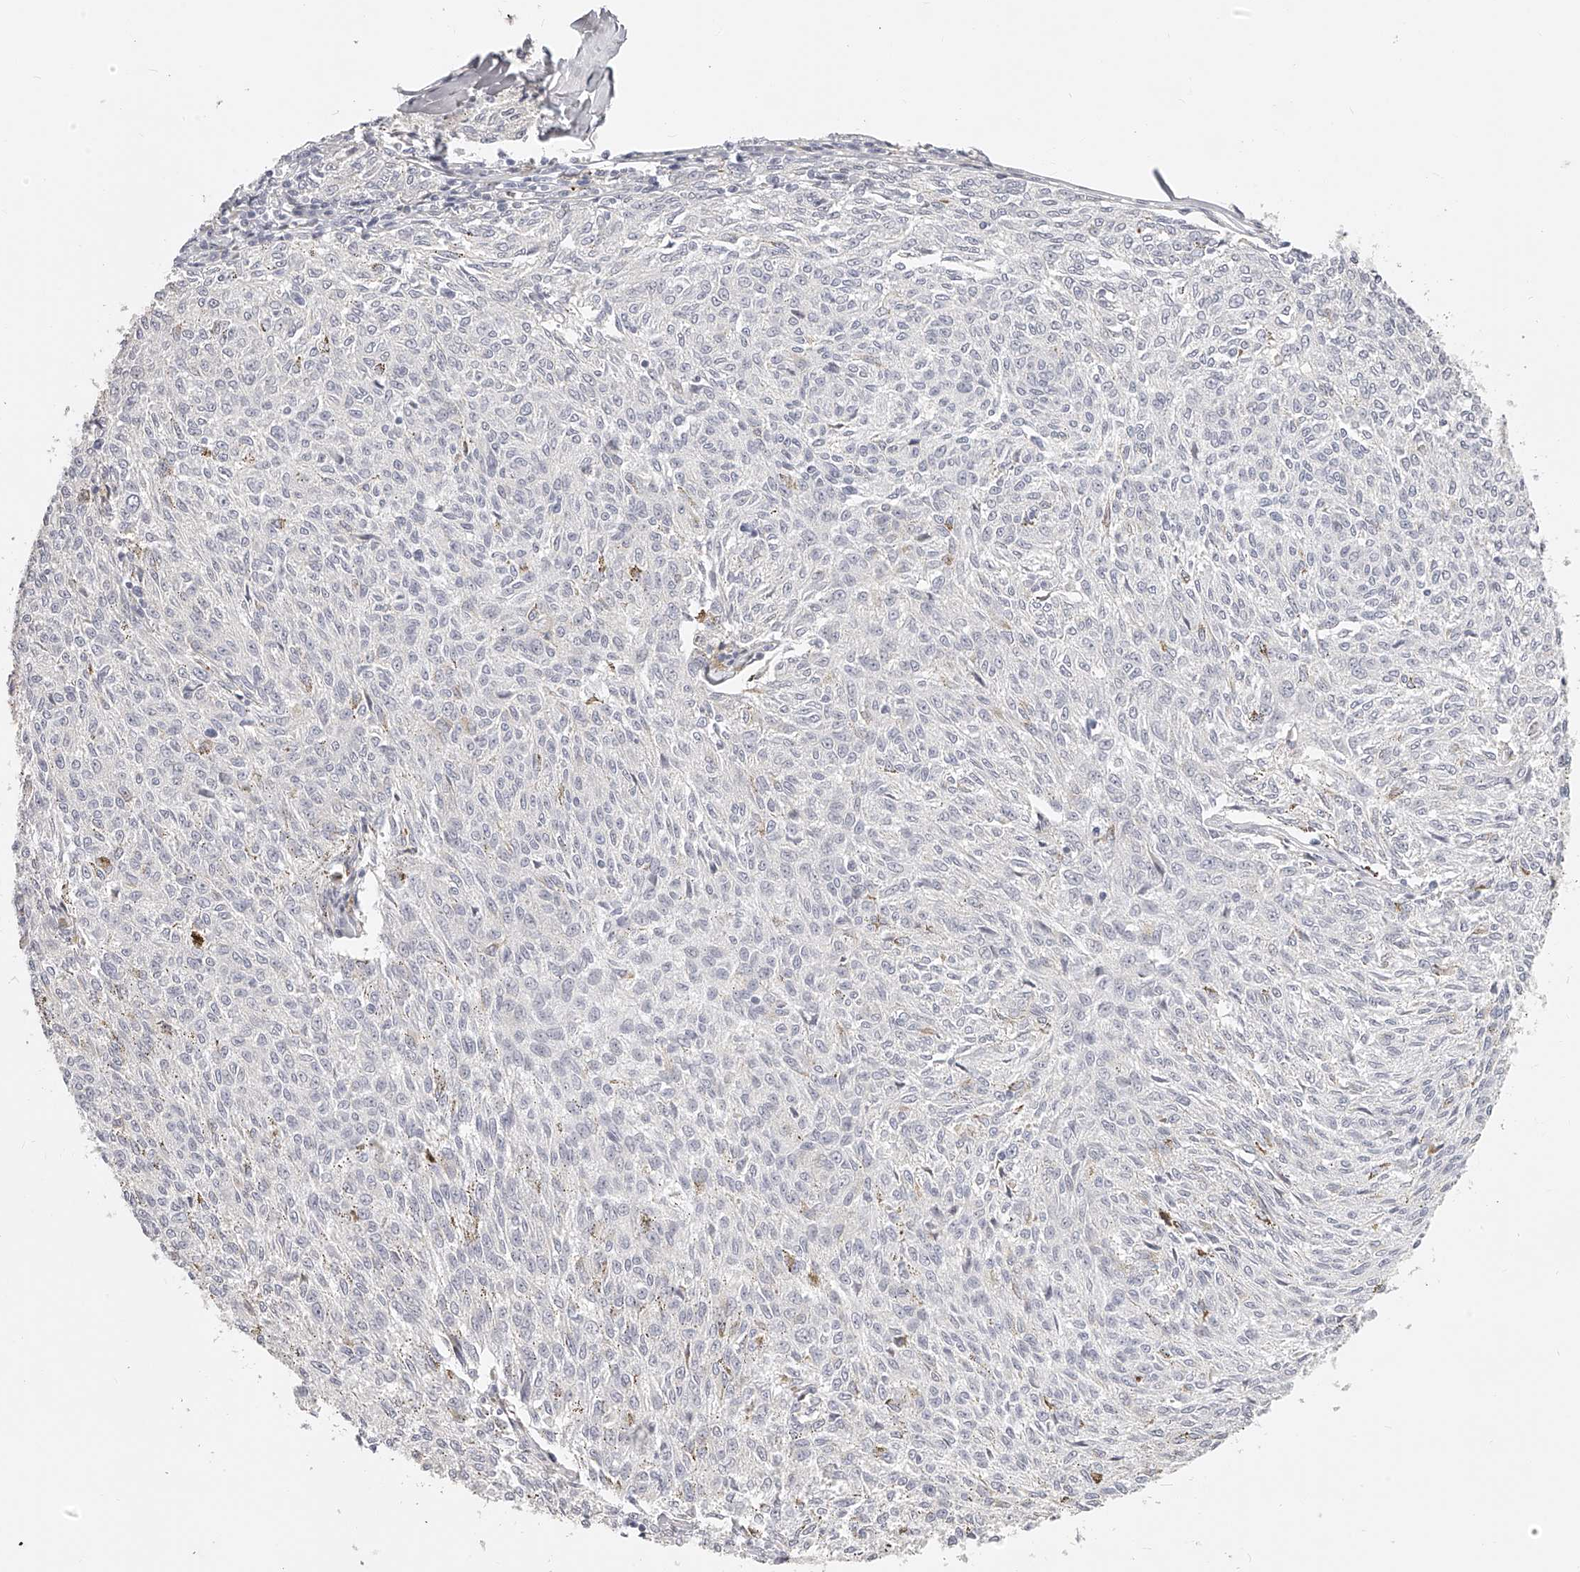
{"staining": {"intensity": "negative", "quantity": "none", "location": "none"}, "tissue": "melanoma", "cell_type": "Tumor cells", "image_type": "cancer", "snomed": [{"axis": "morphology", "description": "Malignant melanoma, NOS"}, {"axis": "topography", "description": "Skin"}], "caption": "The histopathology image reveals no significant expression in tumor cells of malignant melanoma.", "gene": "ITGB3", "patient": {"sex": "female", "age": 72}}